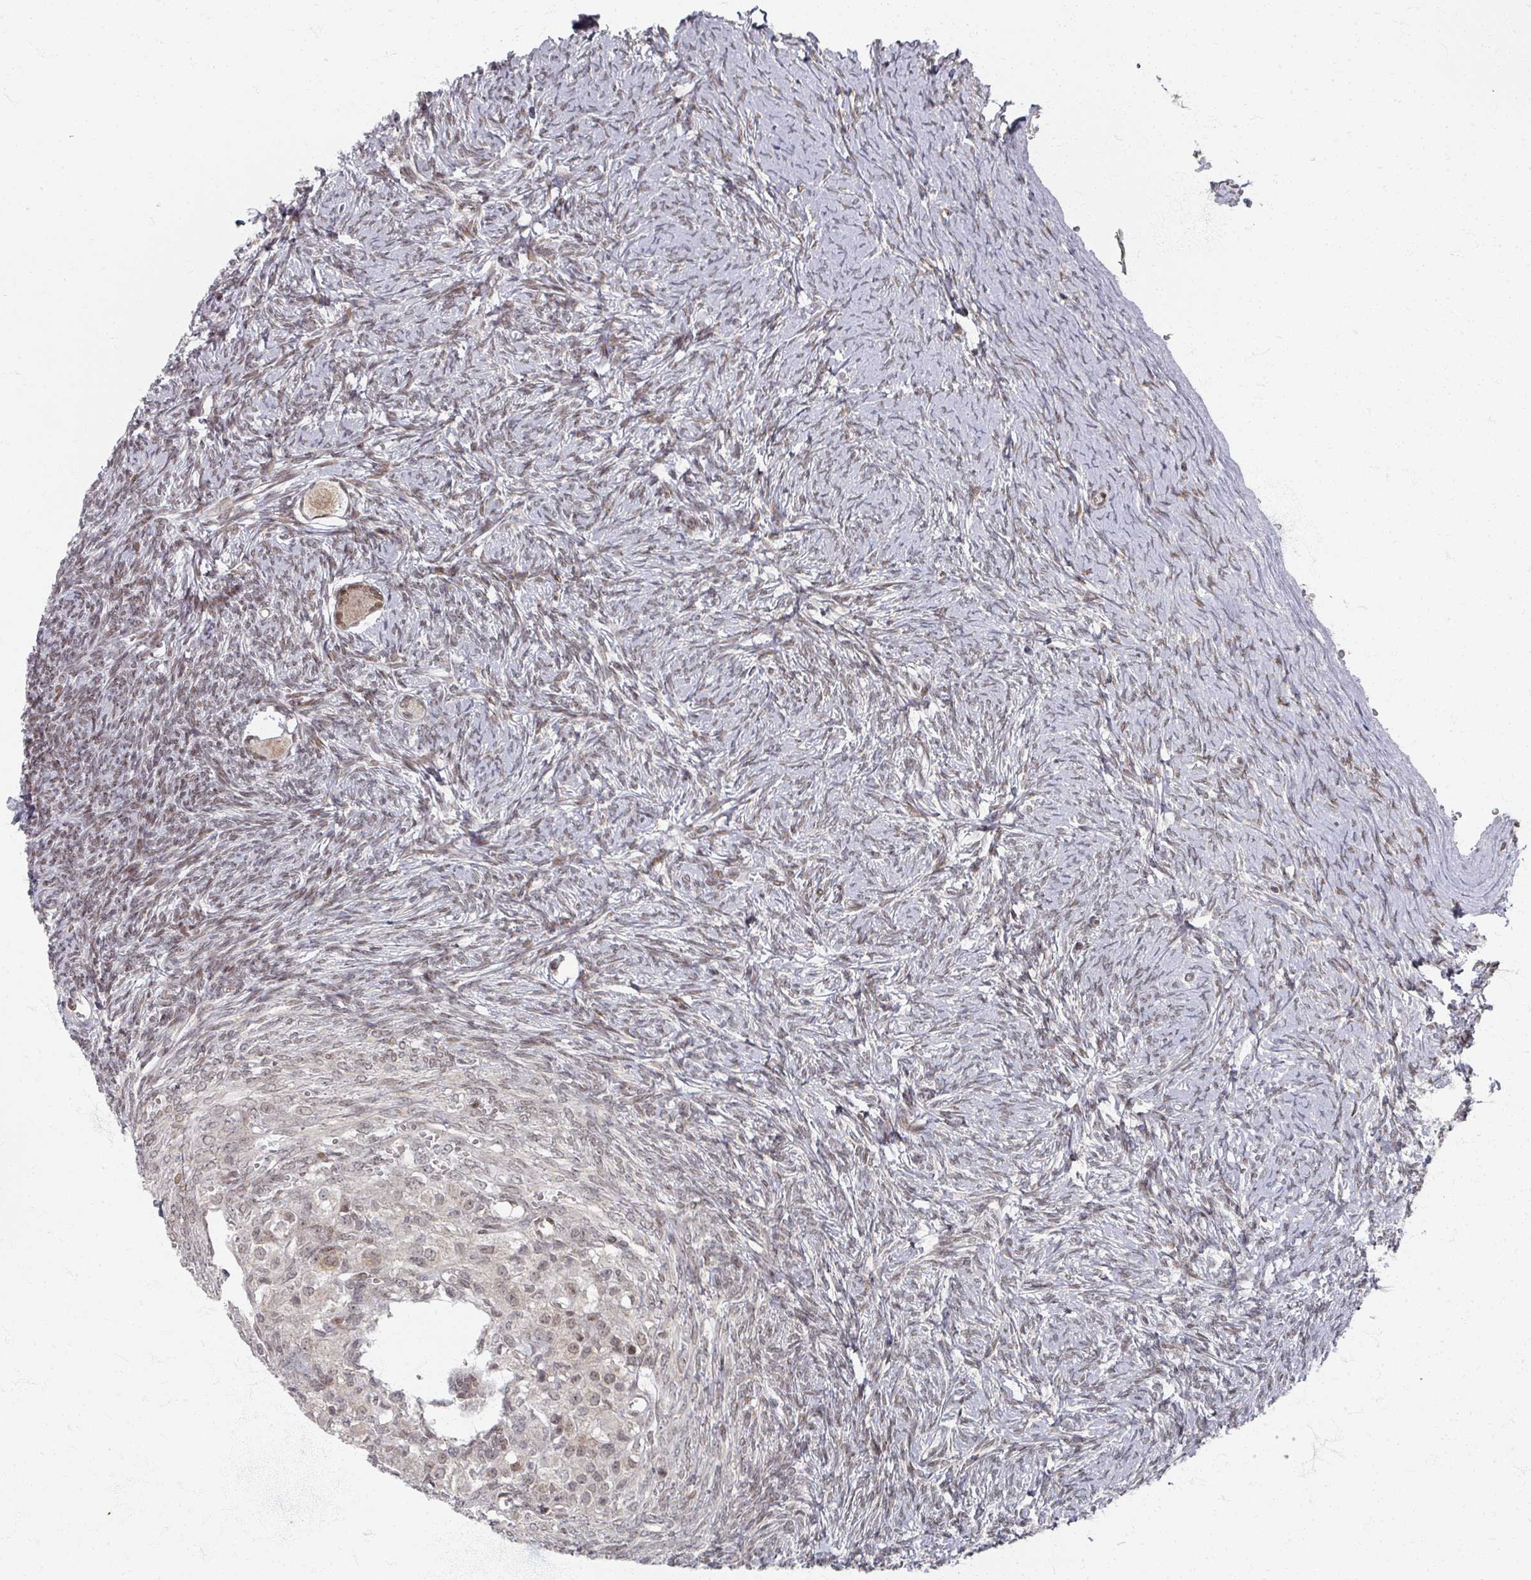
{"staining": {"intensity": "moderate", "quantity": ">75%", "location": "cytoplasmic/membranous,nuclear"}, "tissue": "ovary", "cell_type": "Follicle cells", "image_type": "normal", "snomed": [{"axis": "morphology", "description": "Normal tissue, NOS"}, {"axis": "topography", "description": "Ovary"}], "caption": "Immunohistochemical staining of normal human ovary reveals medium levels of moderate cytoplasmic/membranous,nuclear positivity in about >75% of follicle cells.", "gene": "PSKH1", "patient": {"sex": "female", "age": 39}}